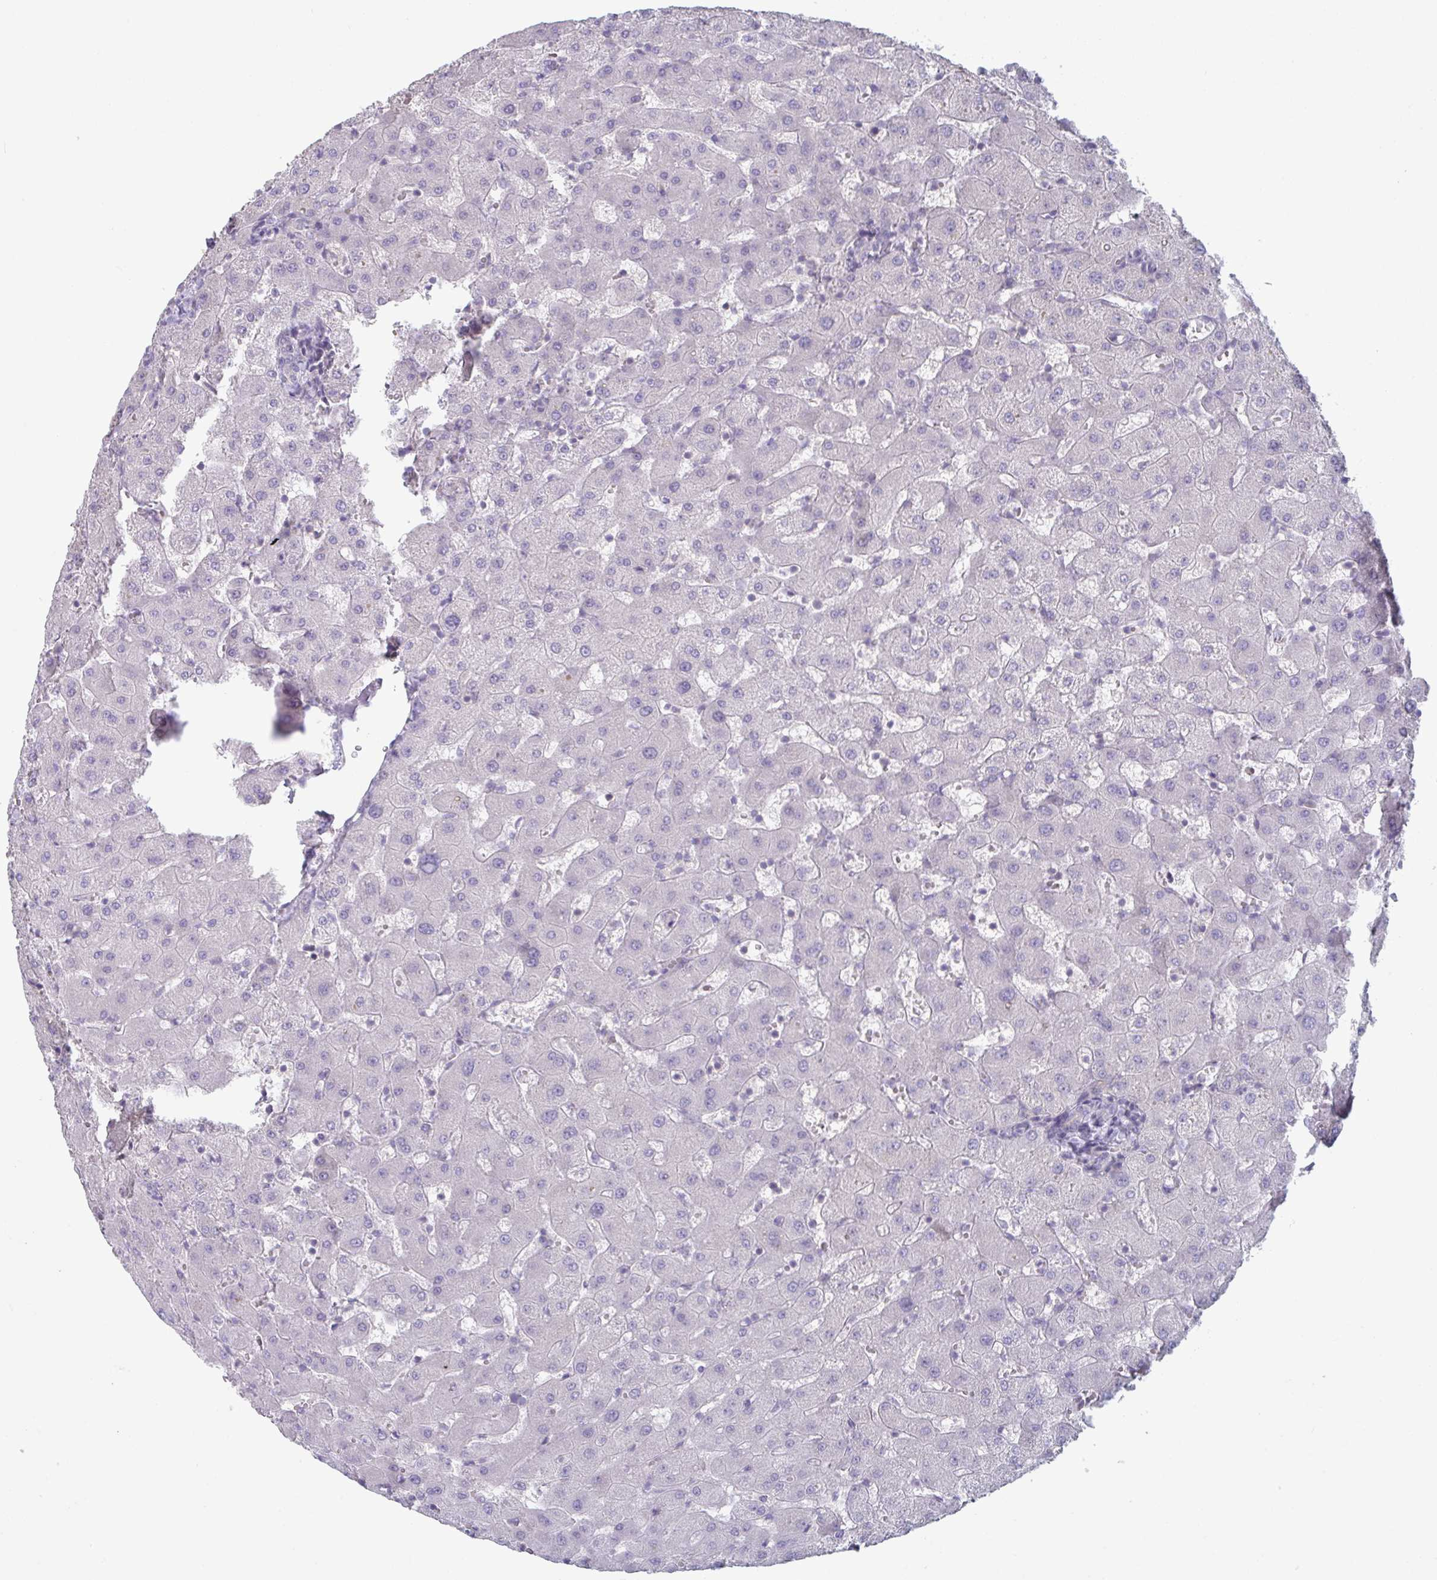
{"staining": {"intensity": "negative", "quantity": "none", "location": "none"}, "tissue": "liver", "cell_type": "Cholangiocytes", "image_type": "normal", "snomed": [{"axis": "morphology", "description": "Normal tissue, NOS"}, {"axis": "topography", "description": "Liver"}], "caption": "Immunohistochemistry micrograph of normal liver stained for a protein (brown), which shows no positivity in cholangiocytes. The staining is performed using DAB brown chromogen with nuclei counter-stained in using hematoxylin.", "gene": "STK26", "patient": {"sex": "female", "age": 63}}